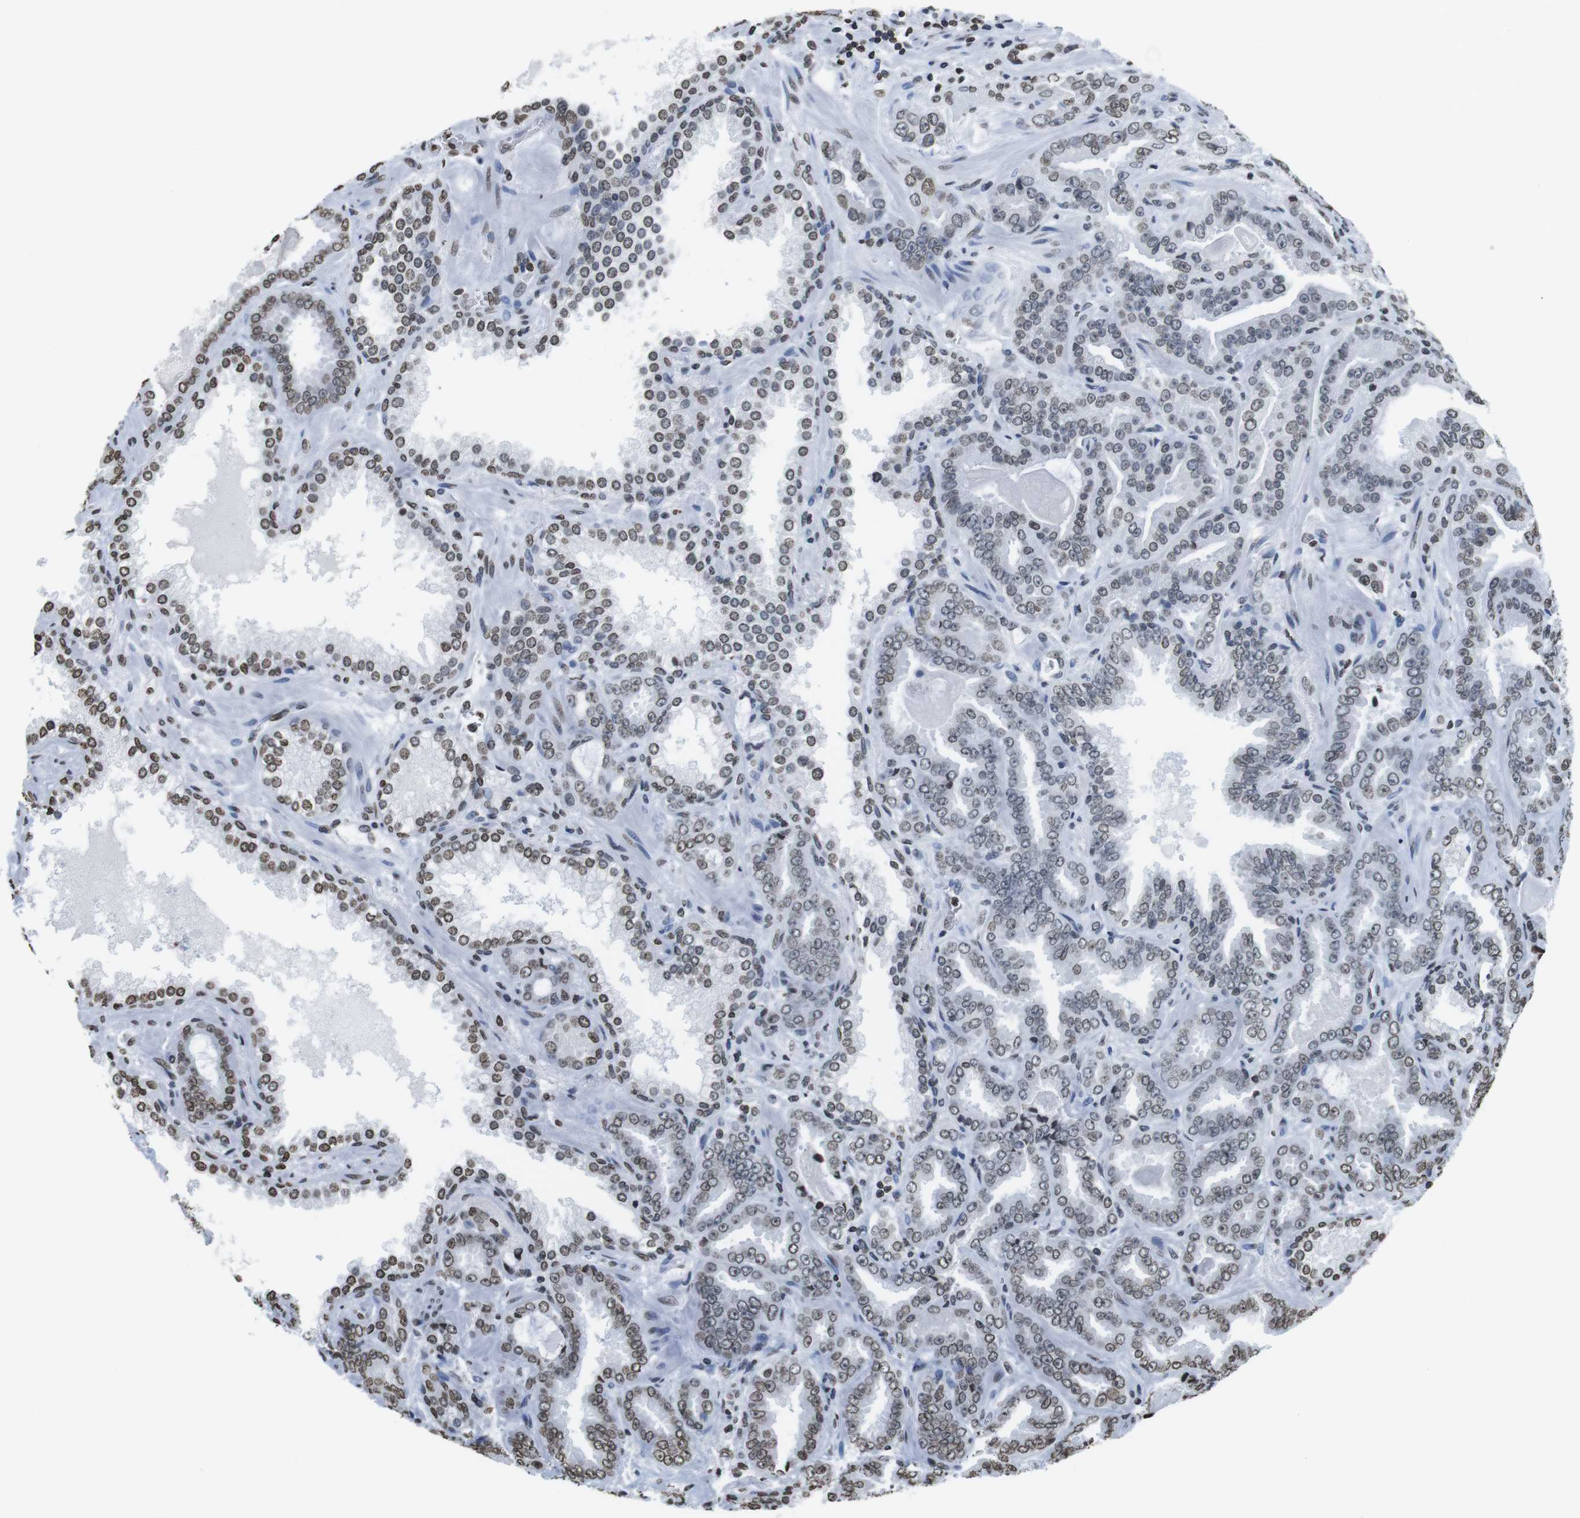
{"staining": {"intensity": "weak", "quantity": "25%-75%", "location": "nuclear"}, "tissue": "prostate cancer", "cell_type": "Tumor cells", "image_type": "cancer", "snomed": [{"axis": "morphology", "description": "Adenocarcinoma, Low grade"}, {"axis": "topography", "description": "Prostate"}], "caption": "Protein analysis of prostate cancer (adenocarcinoma (low-grade)) tissue demonstrates weak nuclear positivity in about 25%-75% of tumor cells. Using DAB (brown) and hematoxylin (blue) stains, captured at high magnification using brightfield microscopy.", "gene": "BSX", "patient": {"sex": "male", "age": 60}}